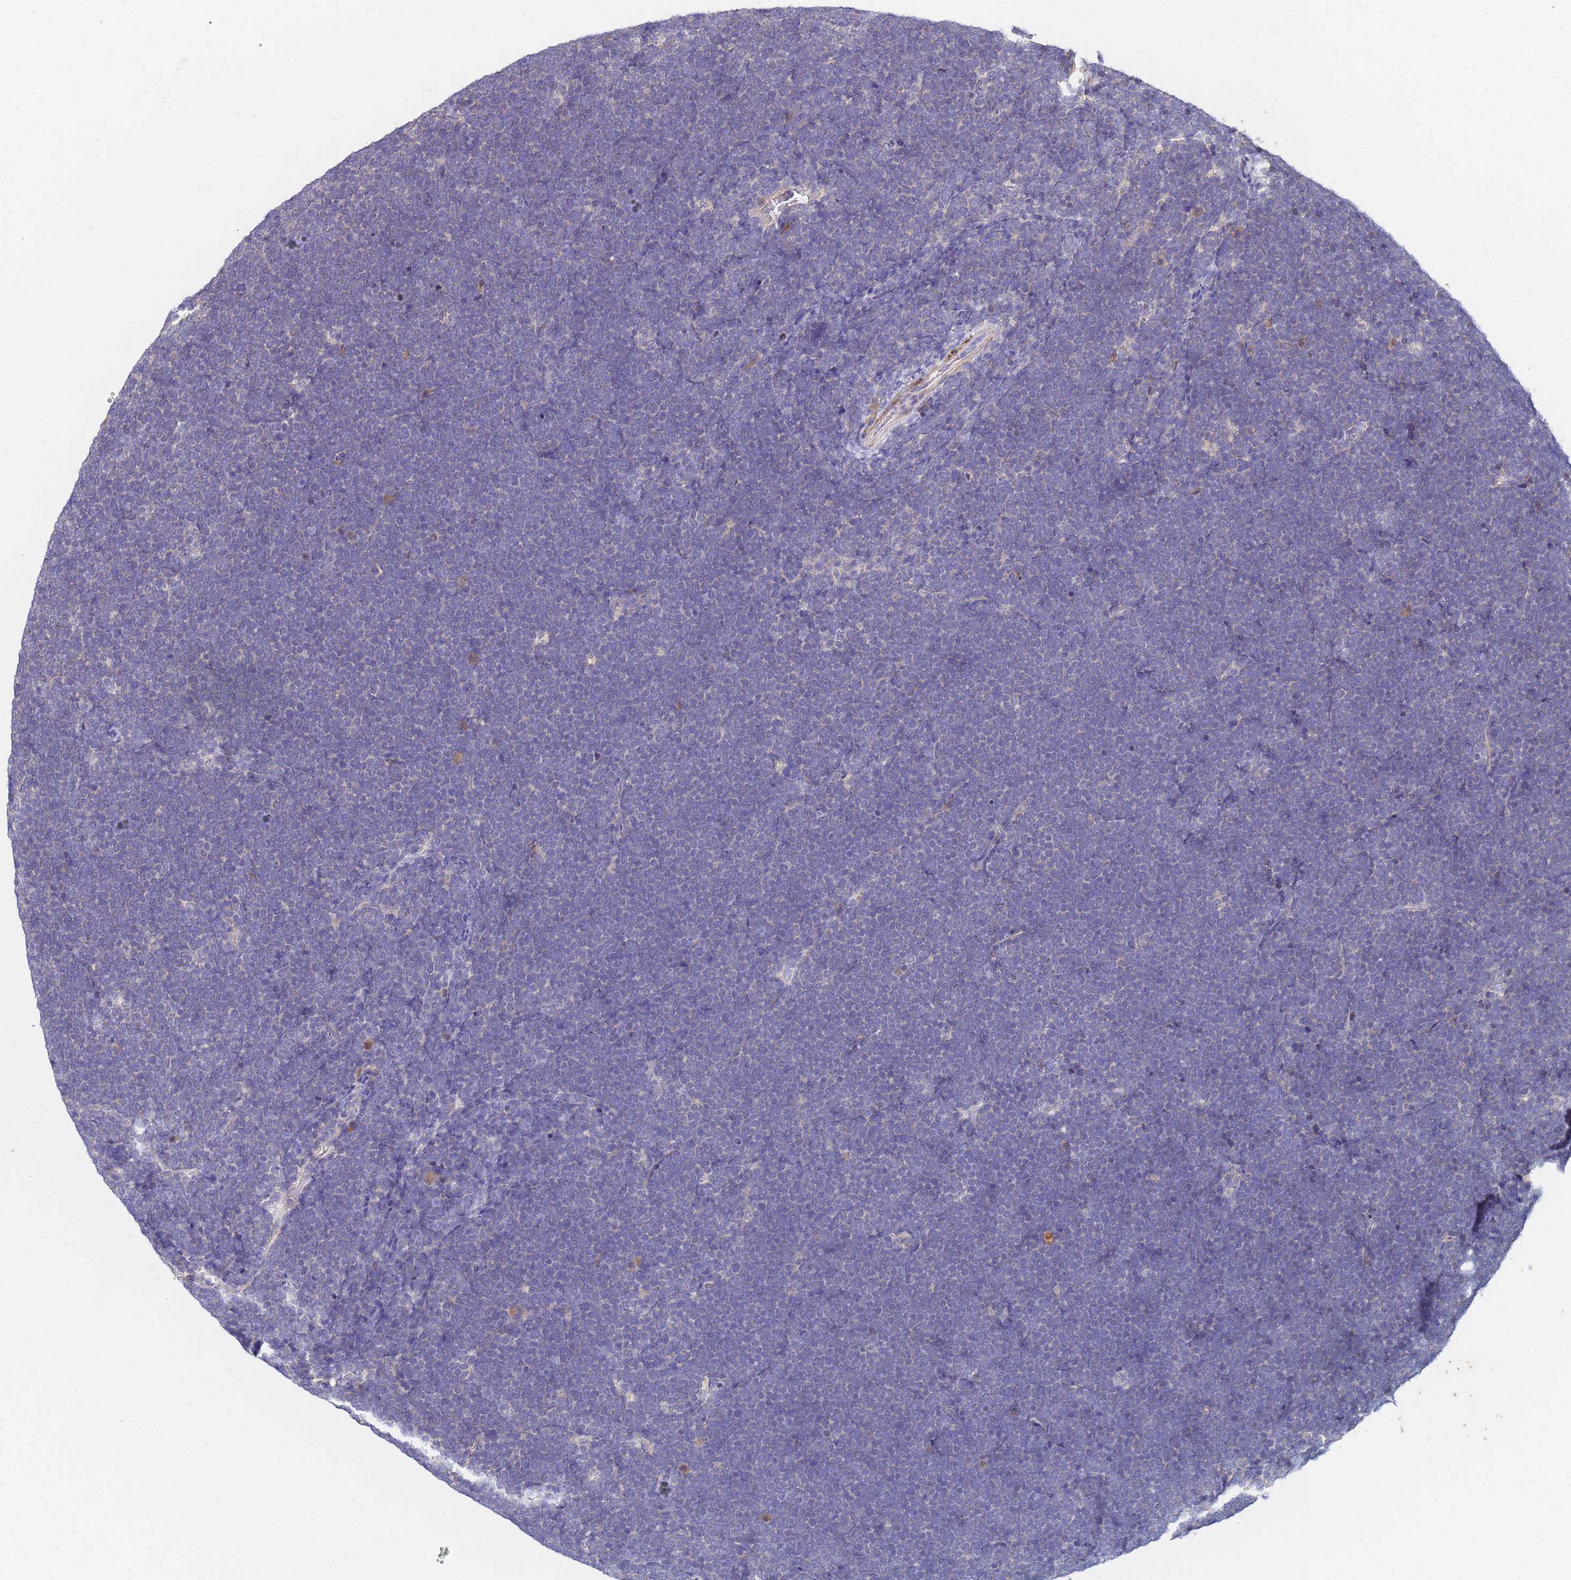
{"staining": {"intensity": "negative", "quantity": "none", "location": "none"}, "tissue": "lymphoma", "cell_type": "Tumor cells", "image_type": "cancer", "snomed": [{"axis": "morphology", "description": "Malignant lymphoma, non-Hodgkin's type, High grade"}, {"axis": "topography", "description": "Lymph node"}], "caption": "High magnification brightfield microscopy of malignant lymphoma, non-Hodgkin's type (high-grade) stained with DAB (brown) and counterstained with hematoxylin (blue): tumor cells show no significant expression. (DAB (3,3'-diaminobenzidine) immunohistochemistry (IHC), high magnification).", "gene": "C5orf34", "patient": {"sex": "male", "age": 13}}